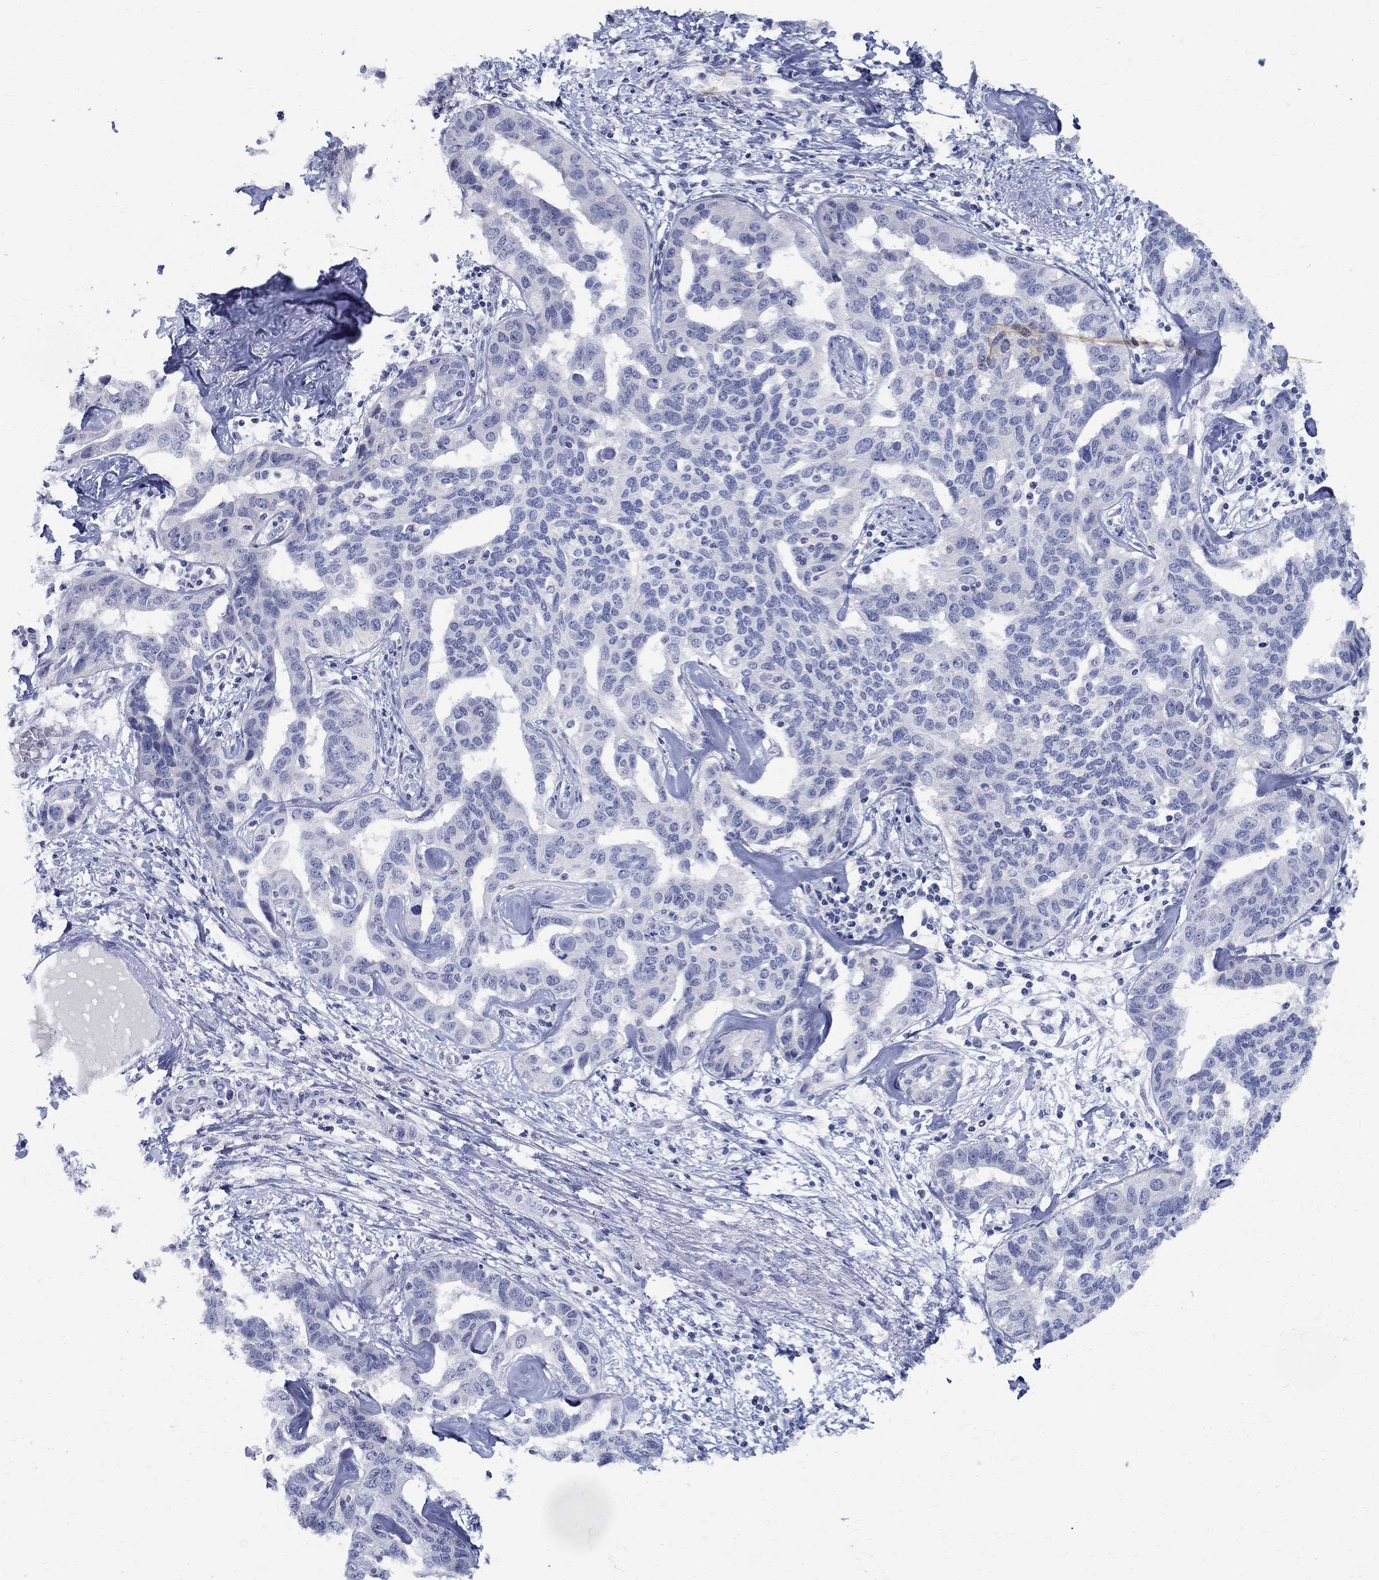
{"staining": {"intensity": "negative", "quantity": "none", "location": "none"}, "tissue": "liver cancer", "cell_type": "Tumor cells", "image_type": "cancer", "snomed": [{"axis": "morphology", "description": "Cholangiocarcinoma"}, {"axis": "topography", "description": "Liver"}], "caption": "This image is of cholangiocarcinoma (liver) stained with IHC to label a protein in brown with the nuclei are counter-stained blue. There is no expression in tumor cells.", "gene": "CETN1", "patient": {"sex": "male", "age": 59}}